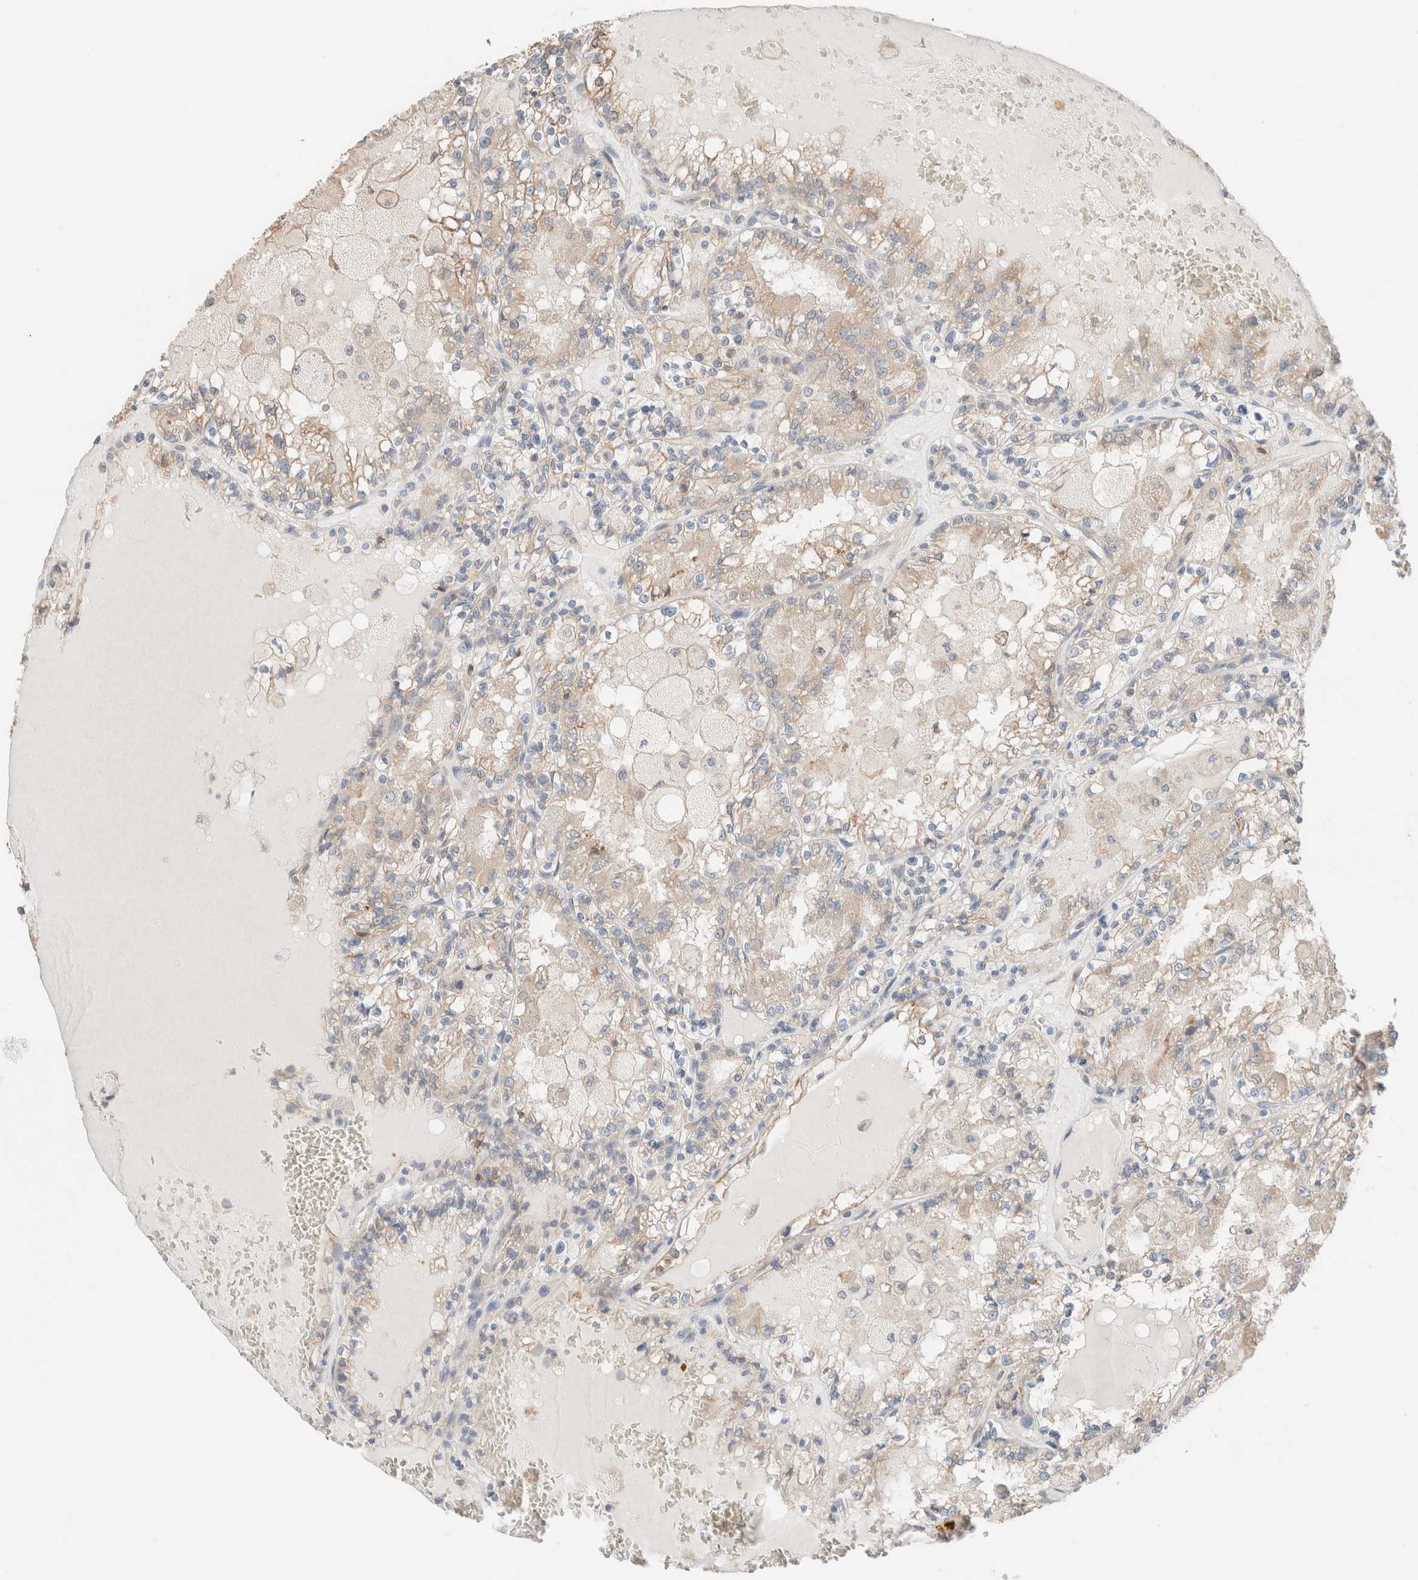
{"staining": {"intensity": "weak", "quantity": ">75%", "location": "cytoplasmic/membranous"}, "tissue": "renal cancer", "cell_type": "Tumor cells", "image_type": "cancer", "snomed": [{"axis": "morphology", "description": "Adenocarcinoma, NOS"}, {"axis": "topography", "description": "Kidney"}], "caption": "Immunohistochemistry (IHC) histopathology image of neoplastic tissue: renal cancer (adenocarcinoma) stained using IHC demonstrates low levels of weak protein expression localized specifically in the cytoplasmic/membranous of tumor cells, appearing as a cytoplasmic/membranous brown color.", "gene": "PCM1", "patient": {"sex": "female", "age": 56}}